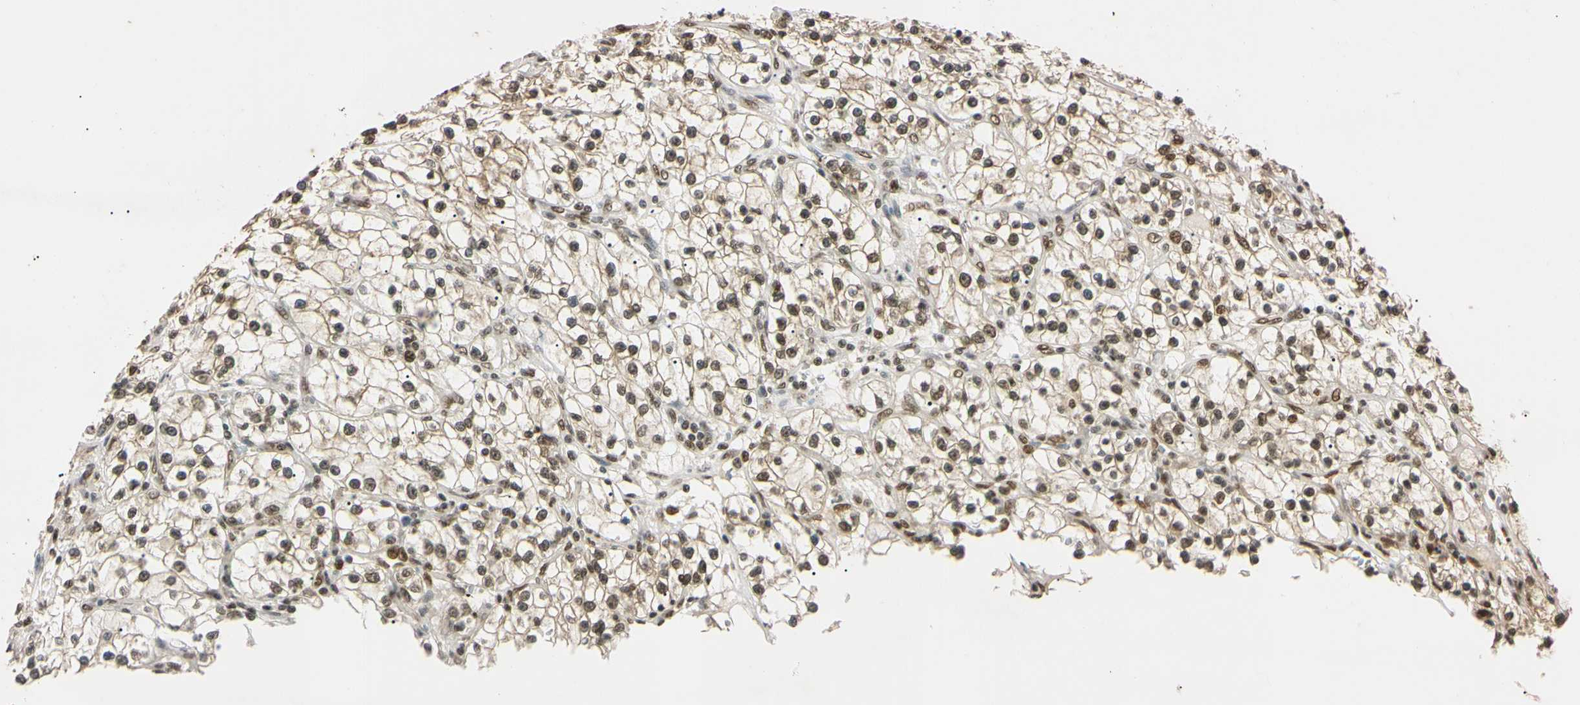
{"staining": {"intensity": "moderate", "quantity": ">75%", "location": "nuclear"}, "tissue": "renal cancer", "cell_type": "Tumor cells", "image_type": "cancer", "snomed": [{"axis": "morphology", "description": "Adenocarcinoma, NOS"}, {"axis": "topography", "description": "Kidney"}], "caption": "The histopathology image reveals staining of adenocarcinoma (renal), revealing moderate nuclear protein positivity (brown color) within tumor cells.", "gene": "SMARCA5", "patient": {"sex": "female", "age": 57}}